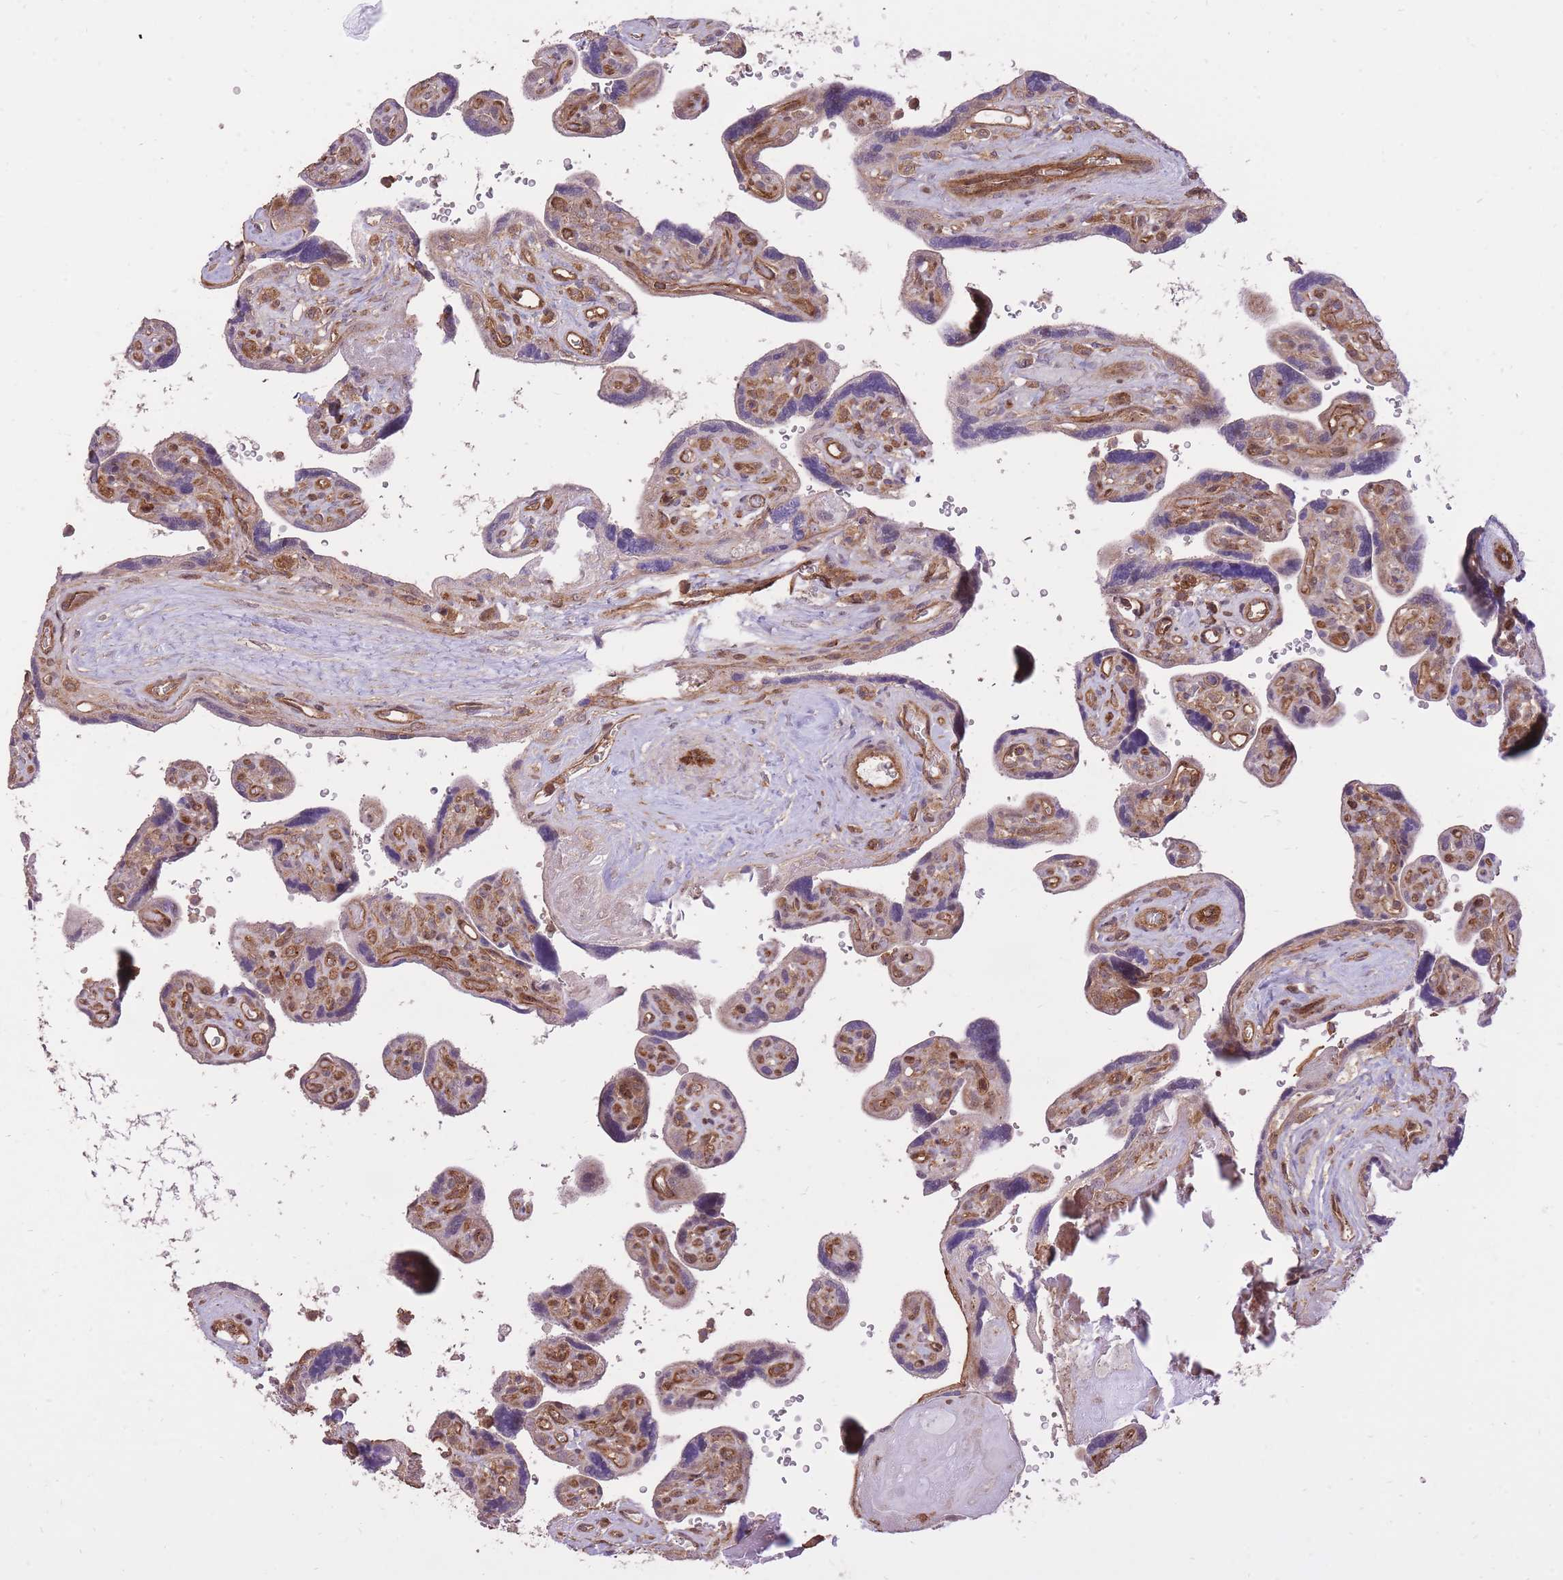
{"staining": {"intensity": "weak", "quantity": ">75%", "location": "cytoplasmic/membranous"}, "tissue": "placenta", "cell_type": "Decidual cells", "image_type": "normal", "snomed": [{"axis": "morphology", "description": "Normal tissue, NOS"}, {"axis": "topography", "description": "Placenta"}], "caption": "Immunohistochemical staining of normal human placenta demonstrates >75% levels of weak cytoplasmic/membranous protein staining in approximately >75% of decidual cells. Immunohistochemistry (ihc) stains the protein of interest in brown and the nuclei are stained blue.", "gene": "PLD1", "patient": {"sex": "female", "age": 39}}